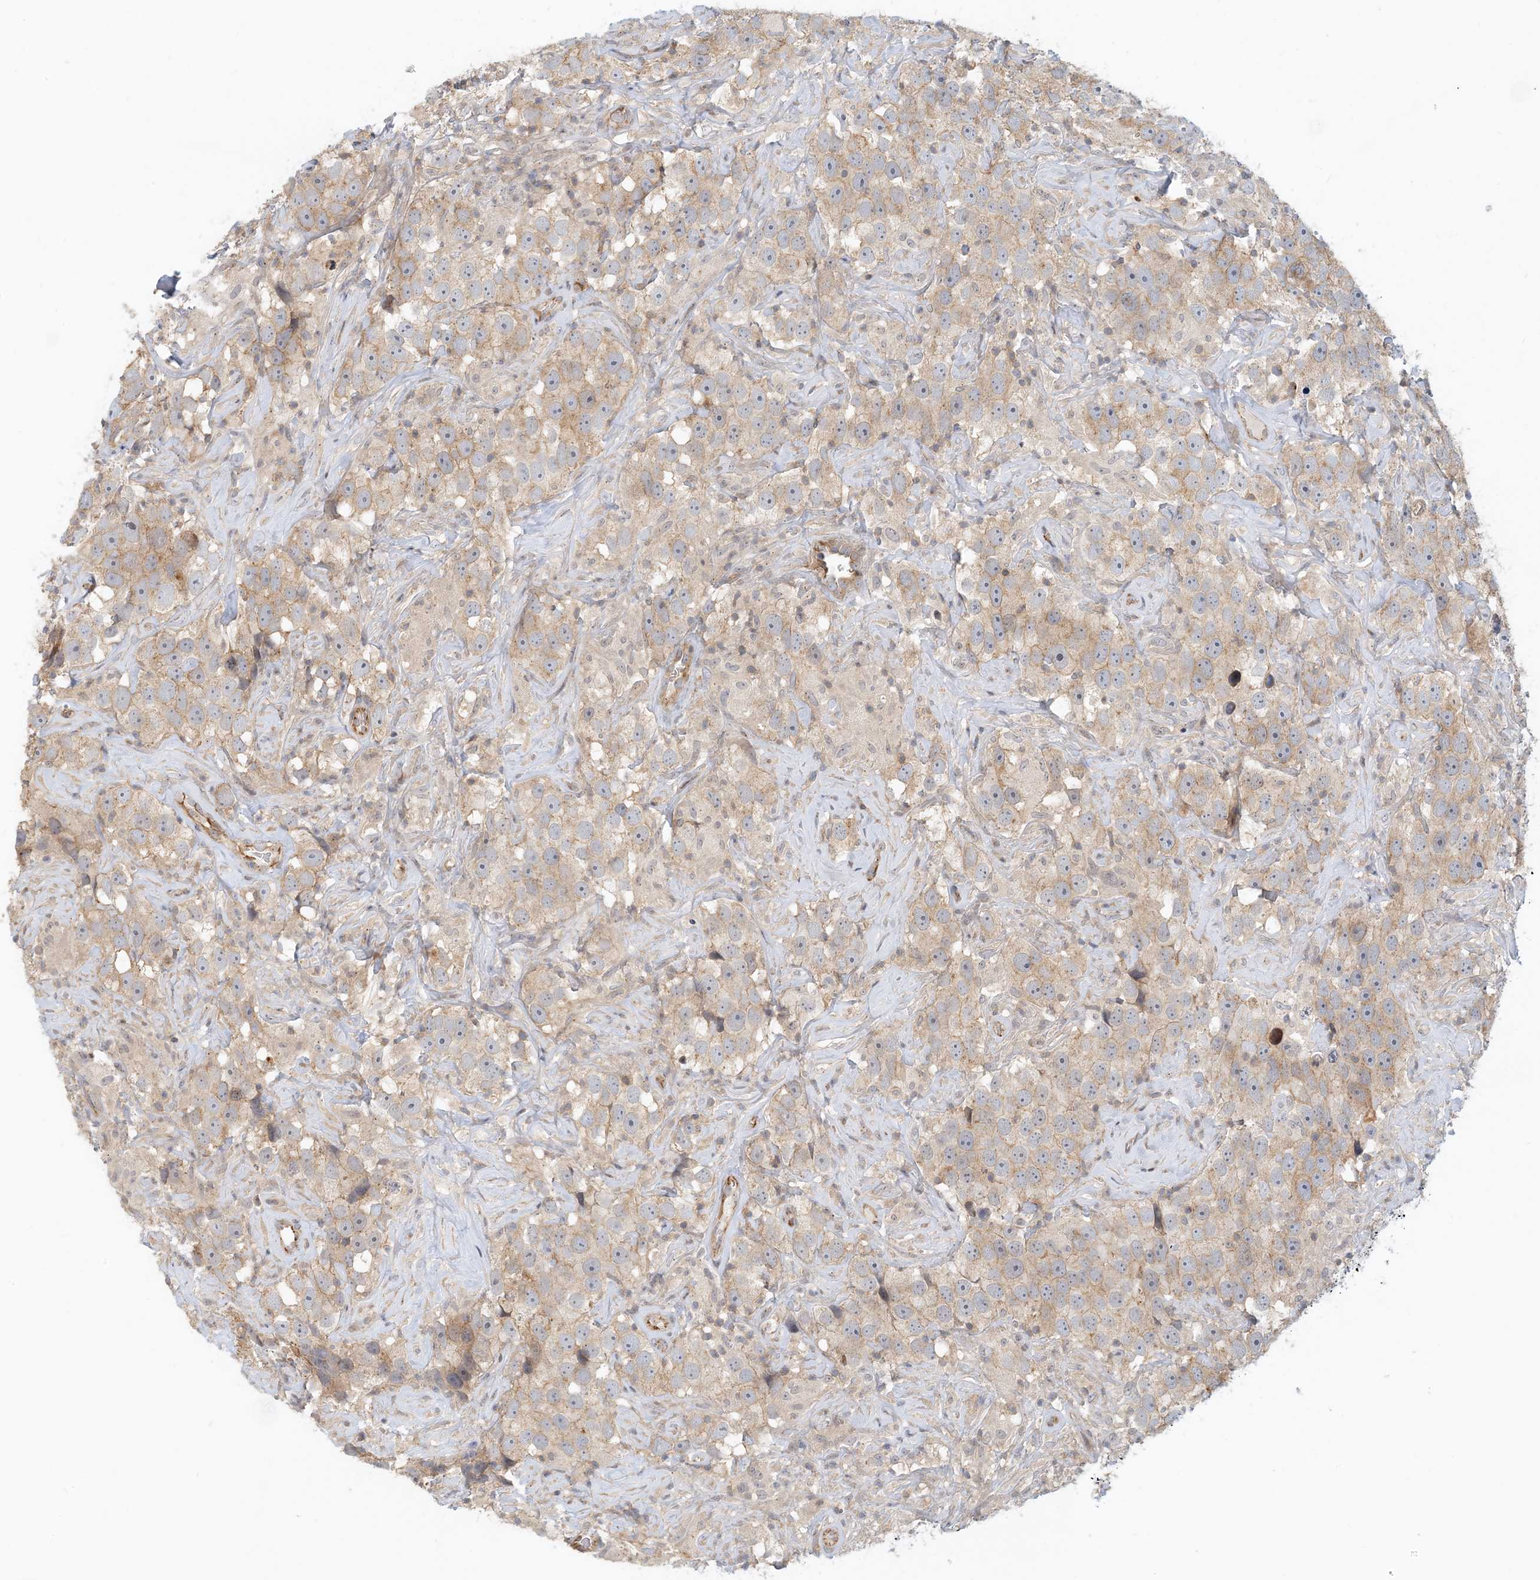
{"staining": {"intensity": "weak", "quantity": ">75%", "location": "cytoplasmic/membranous"}, "tissue": "testis cancer", "cell_type": "Tumor cells", "image_type": "cancer", "snomed": [{"axis": "morphology", "description": "Seminoma, NOS"}, {"axis": "topography", "description": "Testis"}], "caption": "About >75% of tumor cells in human testis seminoma reveal weak cytoplasmic/membranous protein staining as visualized by brown immunohistochemical staining.", "gene": "MAPKBP1", "patient": {"sex": "male", "age": 49}}